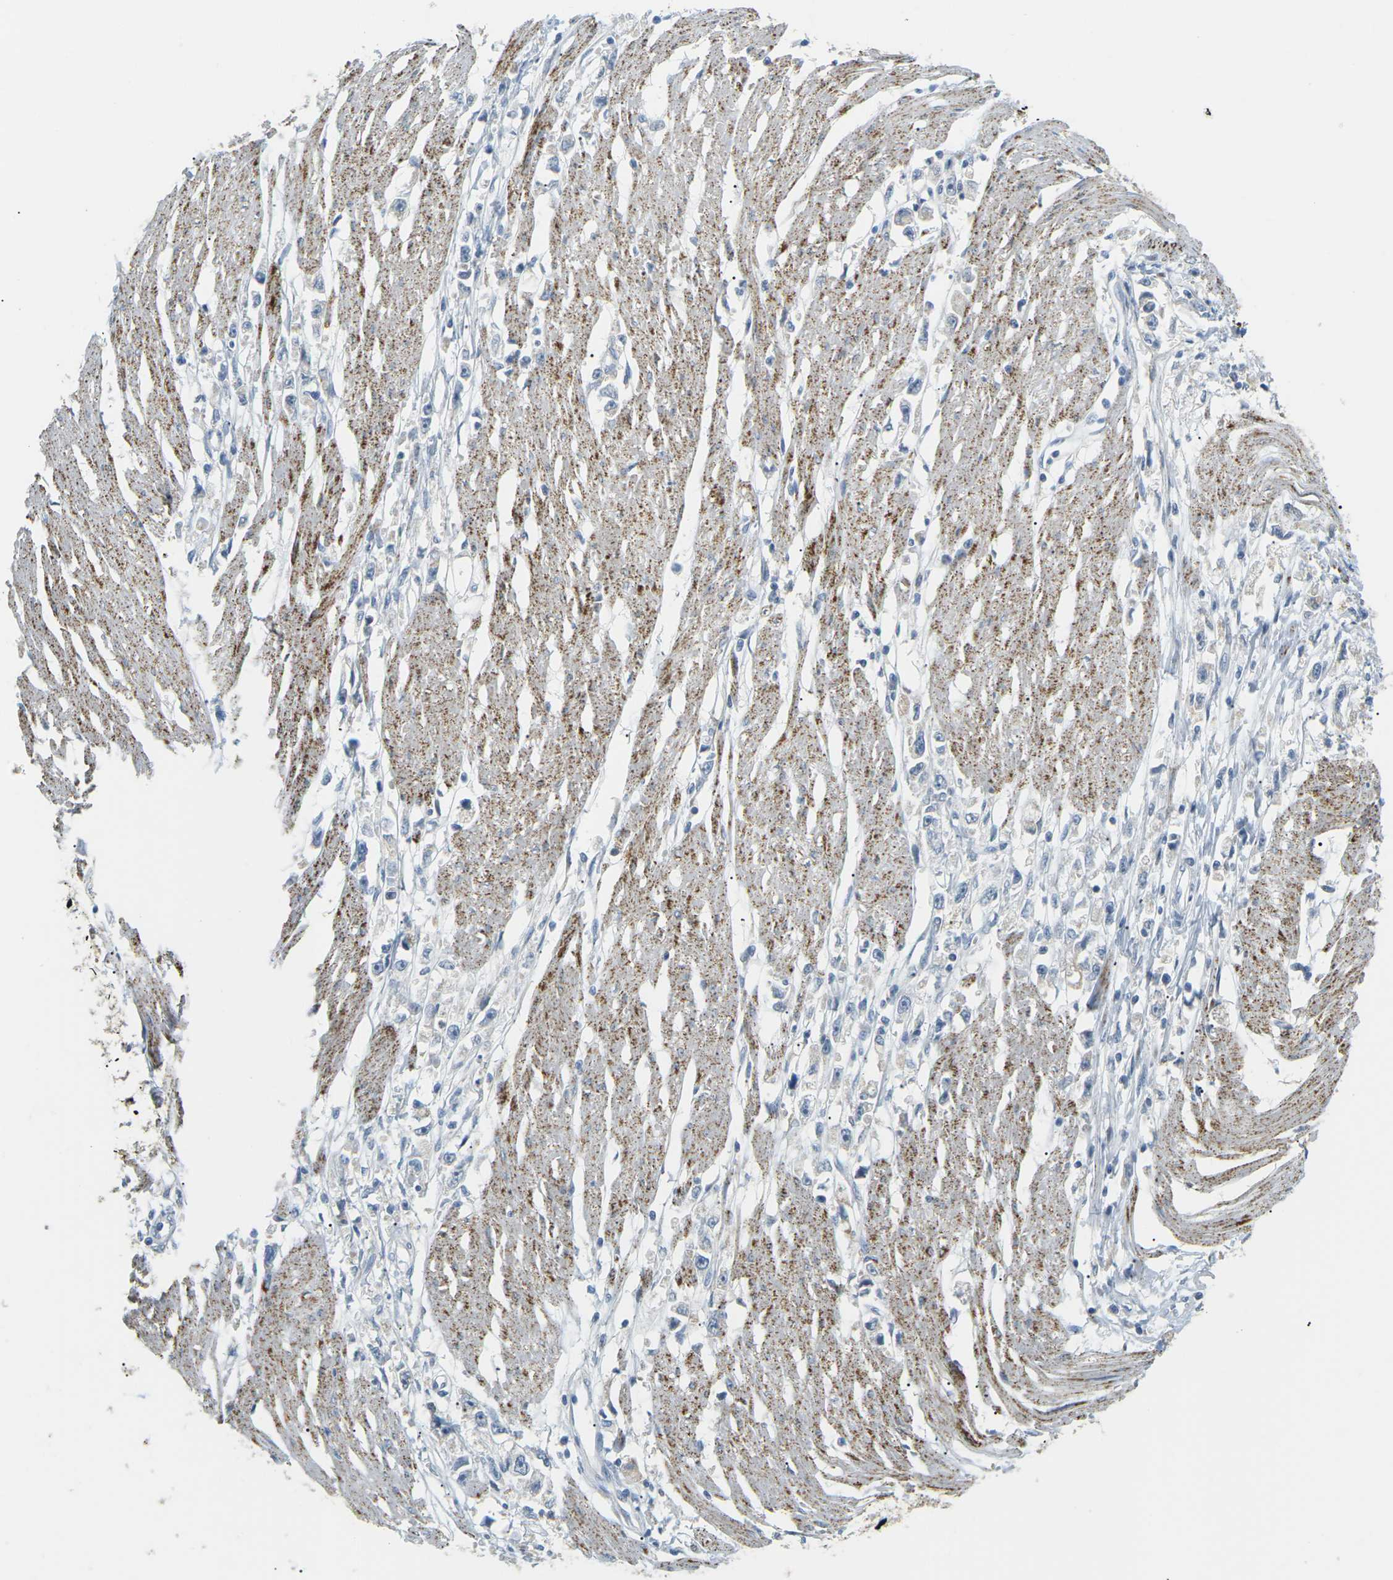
{"staining": {"intensity": "negative", "quantity": "none", "location": "none"}, "tissue": "stomach cancer", "cell_type": "Tumor cells", "image_type": "cancer", "snomed": [{"axis": "morphology", "description": "Adenocarcinoma, NOS"}, {"axis": "topography", "description": "Stomach"}], "caption": "Immunohistochemistry (IHC) of human stomach cancer (adenocarcinoma) reveals no positivity in tumor cells.", "gene": "CD300E", "patient": {"sex": "female", "age": 59}}